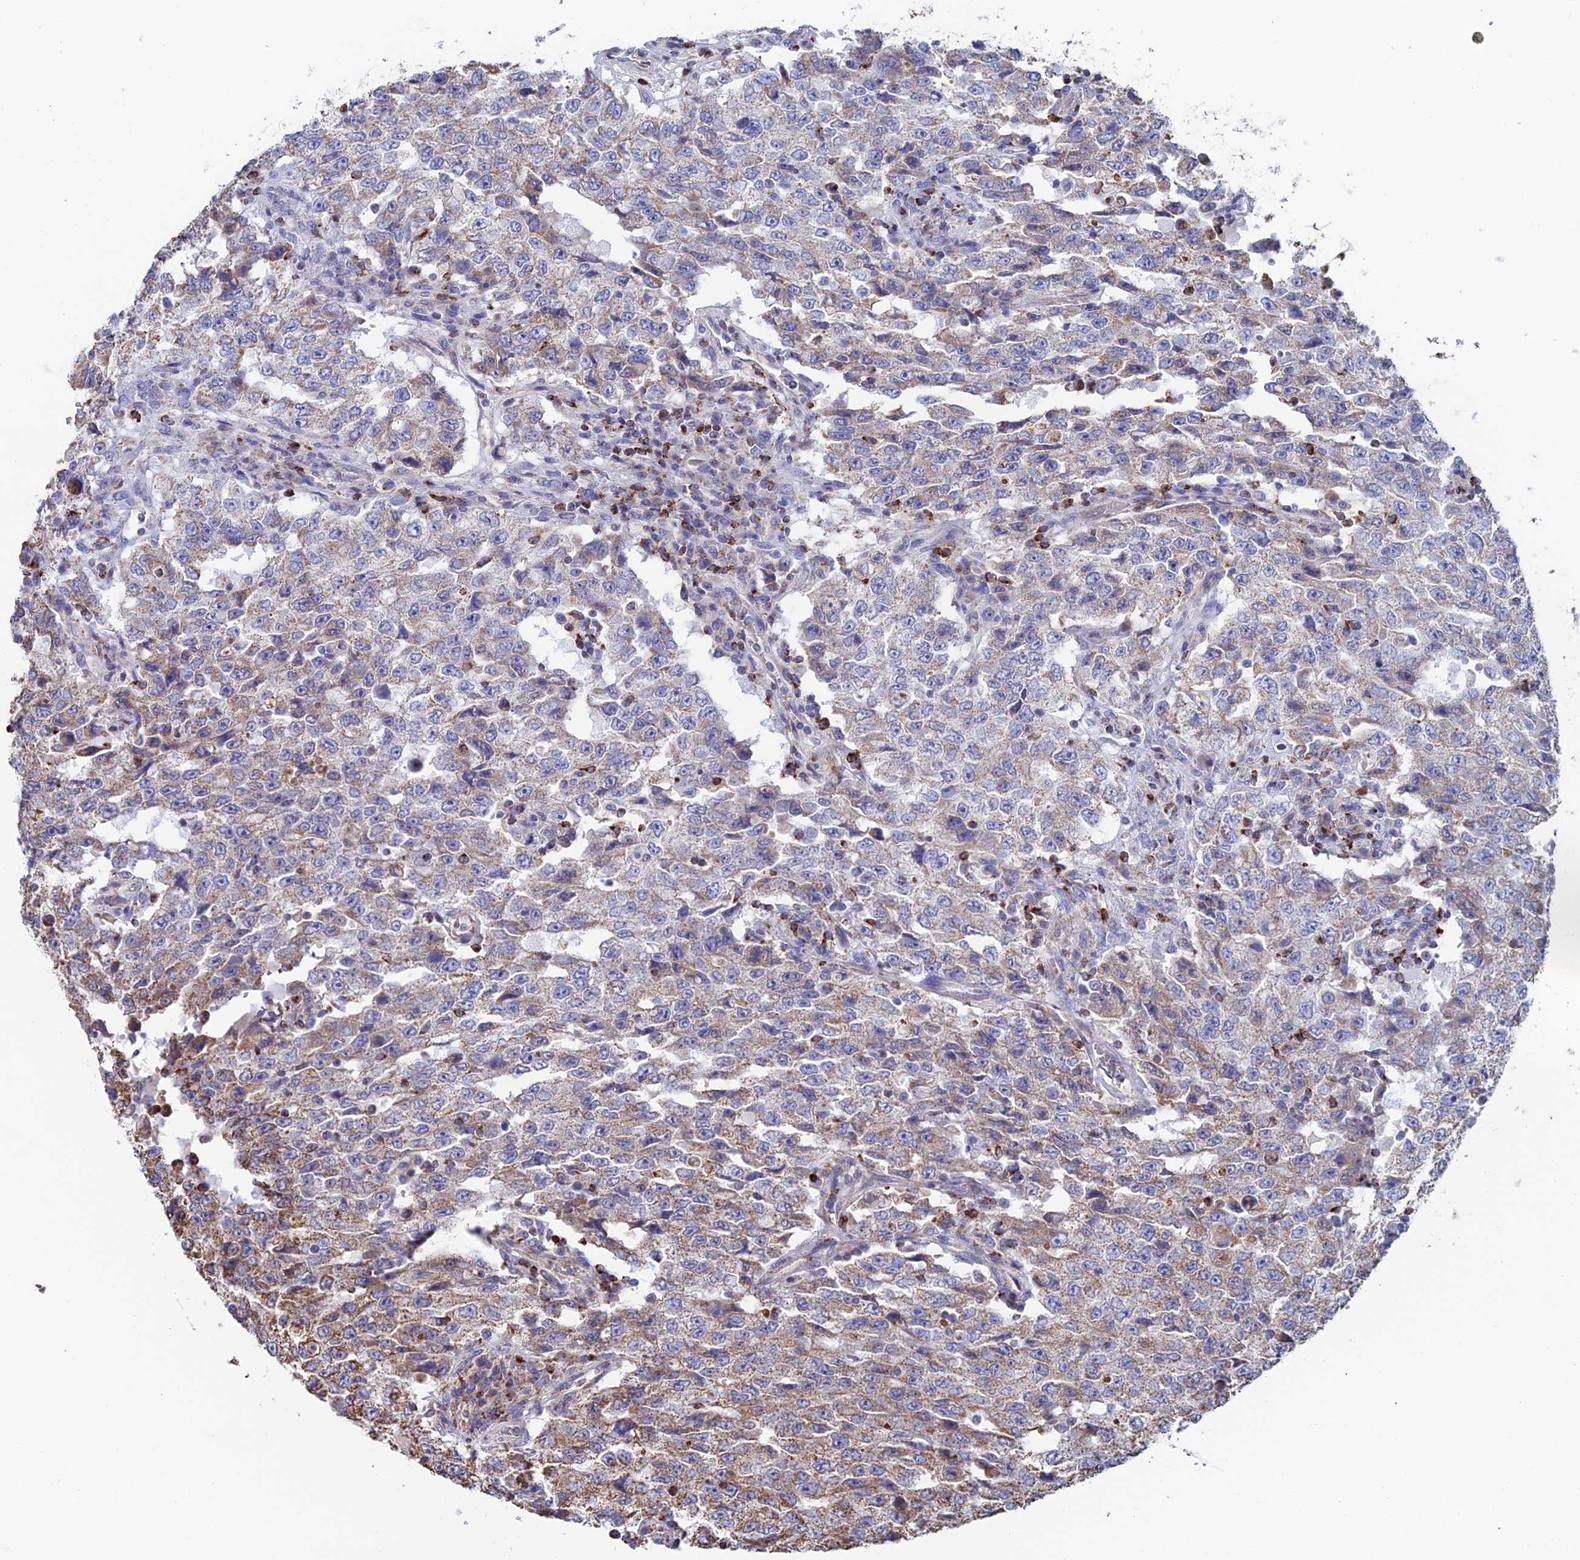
{"staining": {"intensity": "weak", "quantity": "25%-75%", "location": "cytoplasmic/membranous"}, "tissue": "testis cancer", "cell_type": "Tumor cells", "image_type": "cancer", "snomed": [{"axis": "morphology", "description": "Carcinoma, Embryonal, NOS"}, {"axis": "topography", "description": "Testis"}], "caption": "This micrograph shows testis embryonal carcinoma stained with IHC to label a protein in brown. The cytoplasmic/membranous of tumor cells show weak positivity for the protein. Nuclei are counter-stained blue.", "gene": "SPOCK2", "patient": {"sex": "male", "age": 26}}